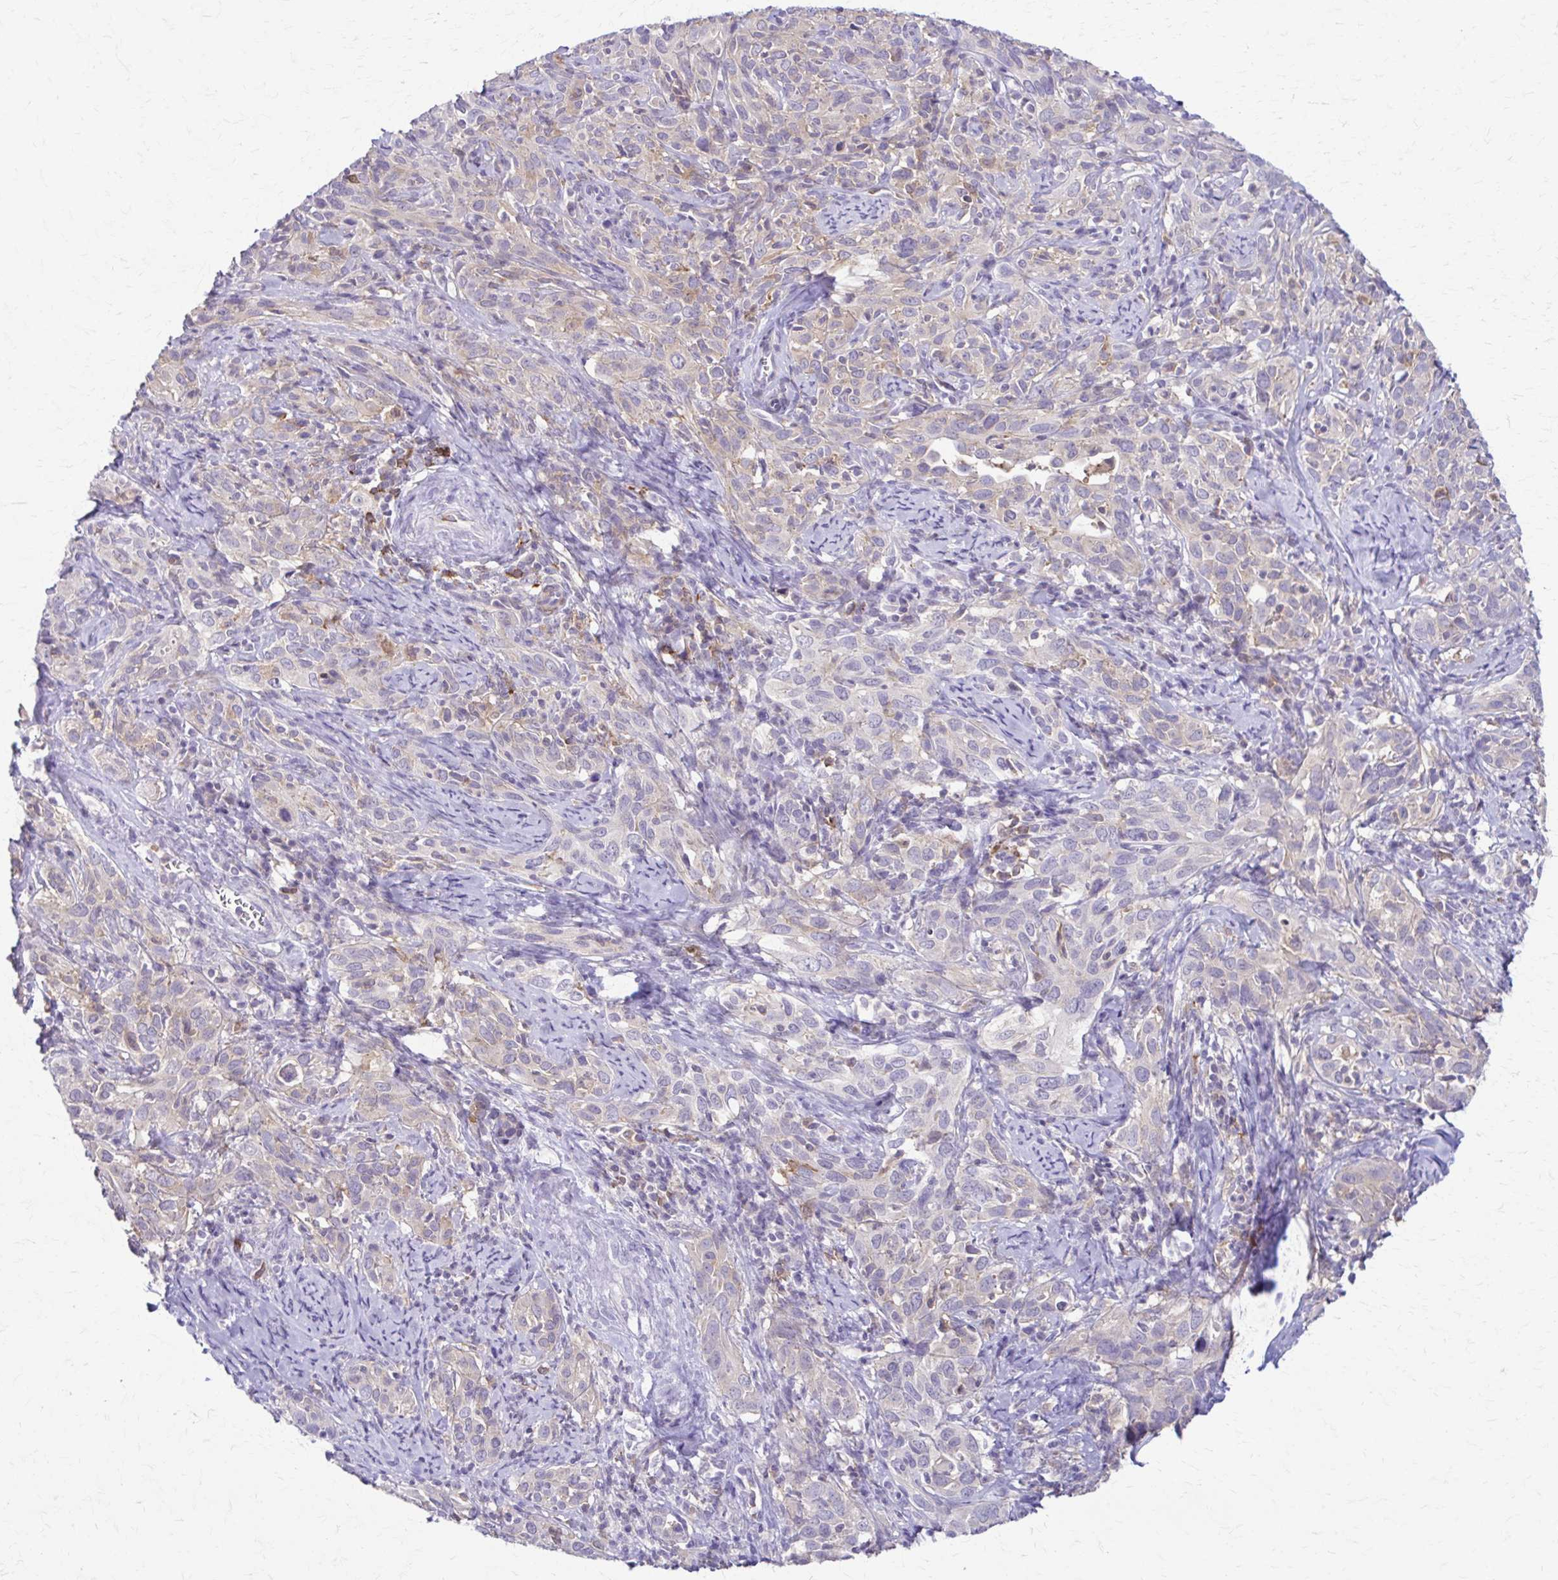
{"staining": {"intensity": "negative", "quantity": "none", "location": "none"}, "tissue": "cervical cancer", "cell_type": "Tumor cells", "image_type": "cancer", "snomed": [{"axis": "morphology", "description": "Normal tissue, NOS"}, {"axis": "morphology", "description": "Squamous cell carcinoma, NOS"}, {"axis": "topography", "description": "Cervix"}], "caption": "Cervical squamous cell carcinoma was stained to show a protein in brown. There is no significant staining in tumor cells.", "gene": "PIK3AP1", "patient": {"sex": "female", "age": 51}}